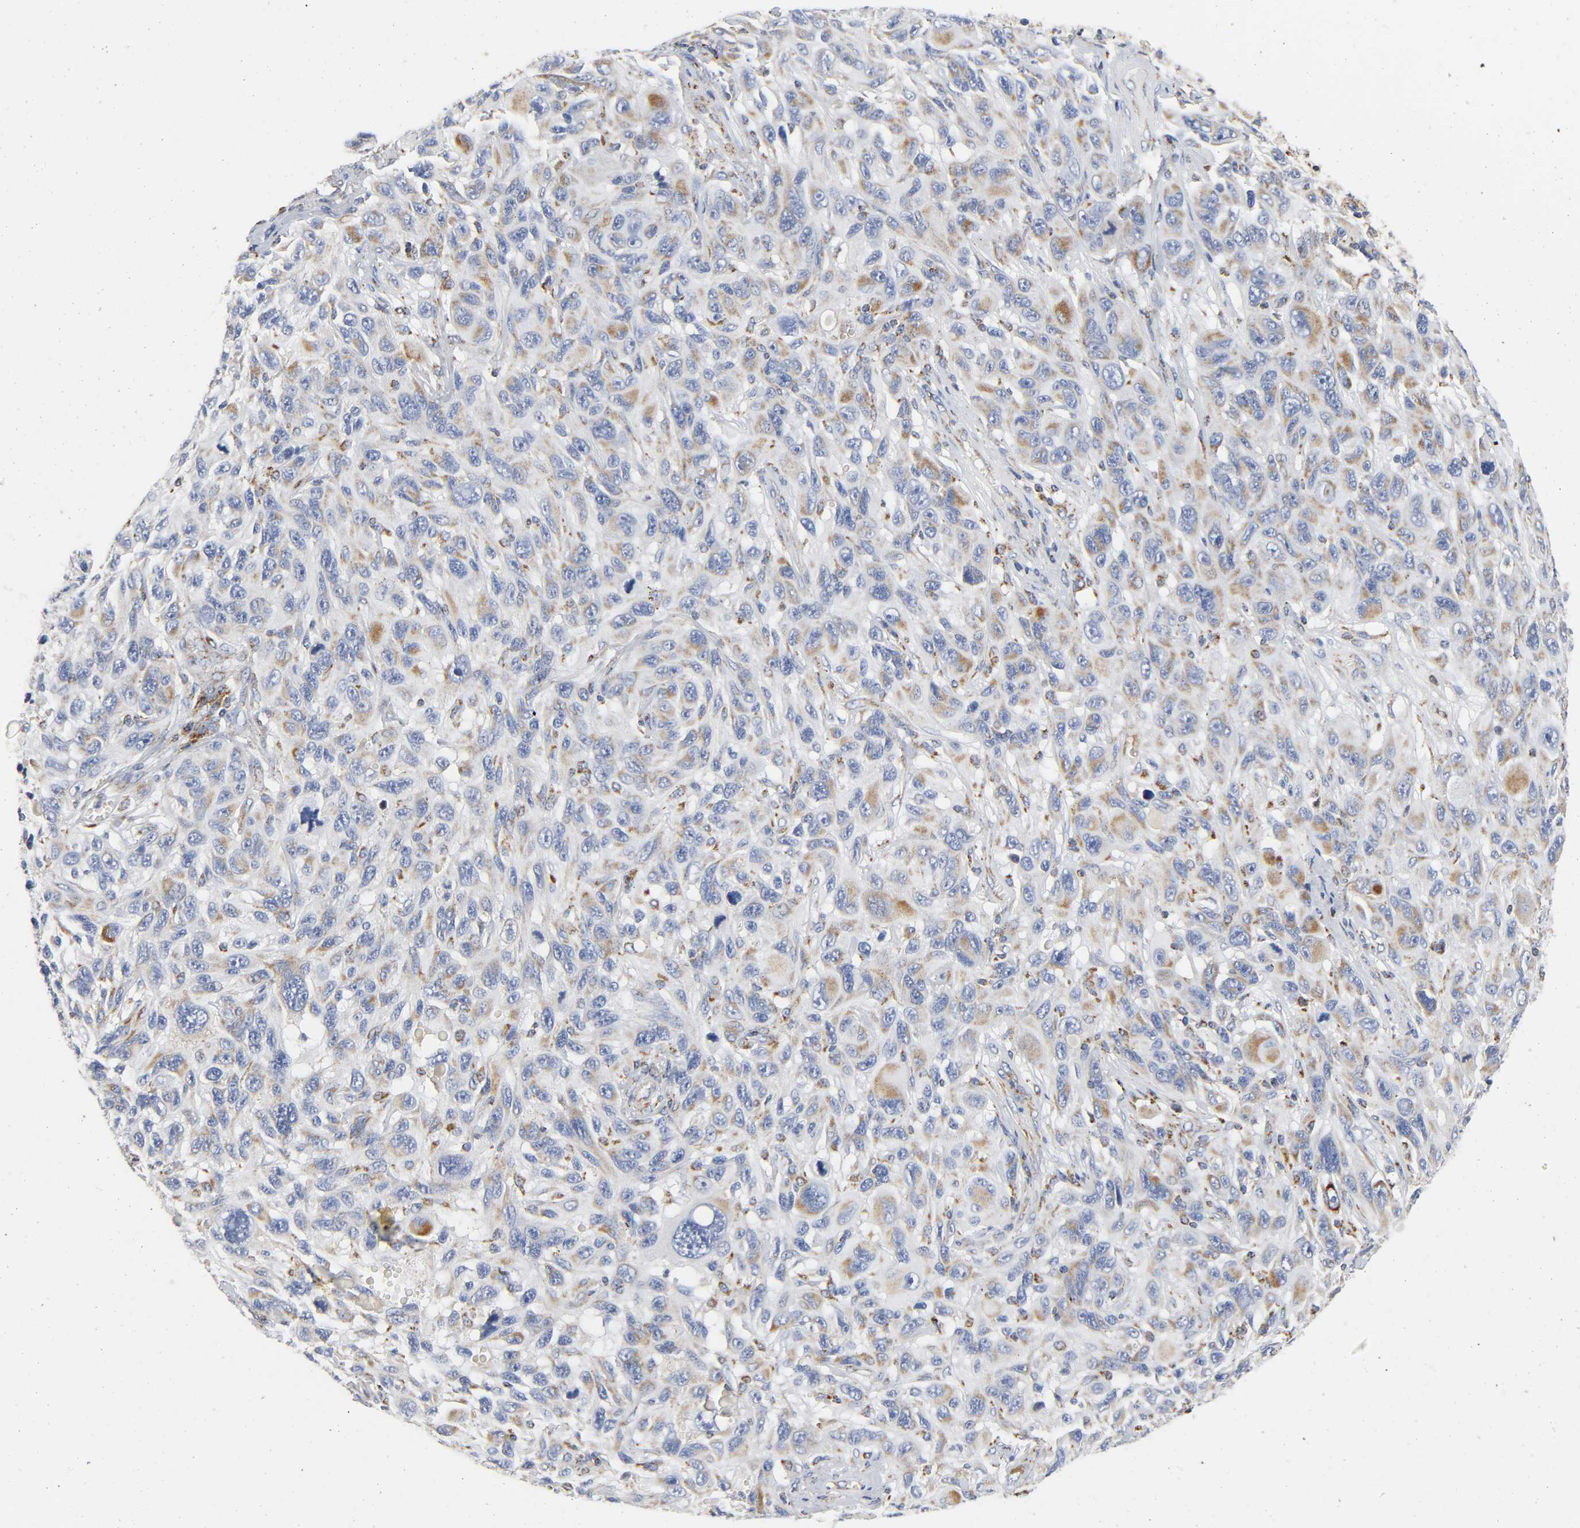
{"staining": {"intensity": "moderate", "quantity": ">75%", "location": "cytoplasmic/membranous"}, "tissue": "melanoma", "cell_type": "Tumor cells", "image_type": "cancer", "snomed": [{"axis": "morphology", "description": "Malignant melanoma, NOS"}, {"axis": "topography", "description": "Skin"}], "caption": "A histopathology image of human melanoma stained for a protein exhibits moderate cytoplasmic/membranous brown staining in tumor cells.", "gene": "BAK1", "patient": {"sex": "male", "age": 53}}